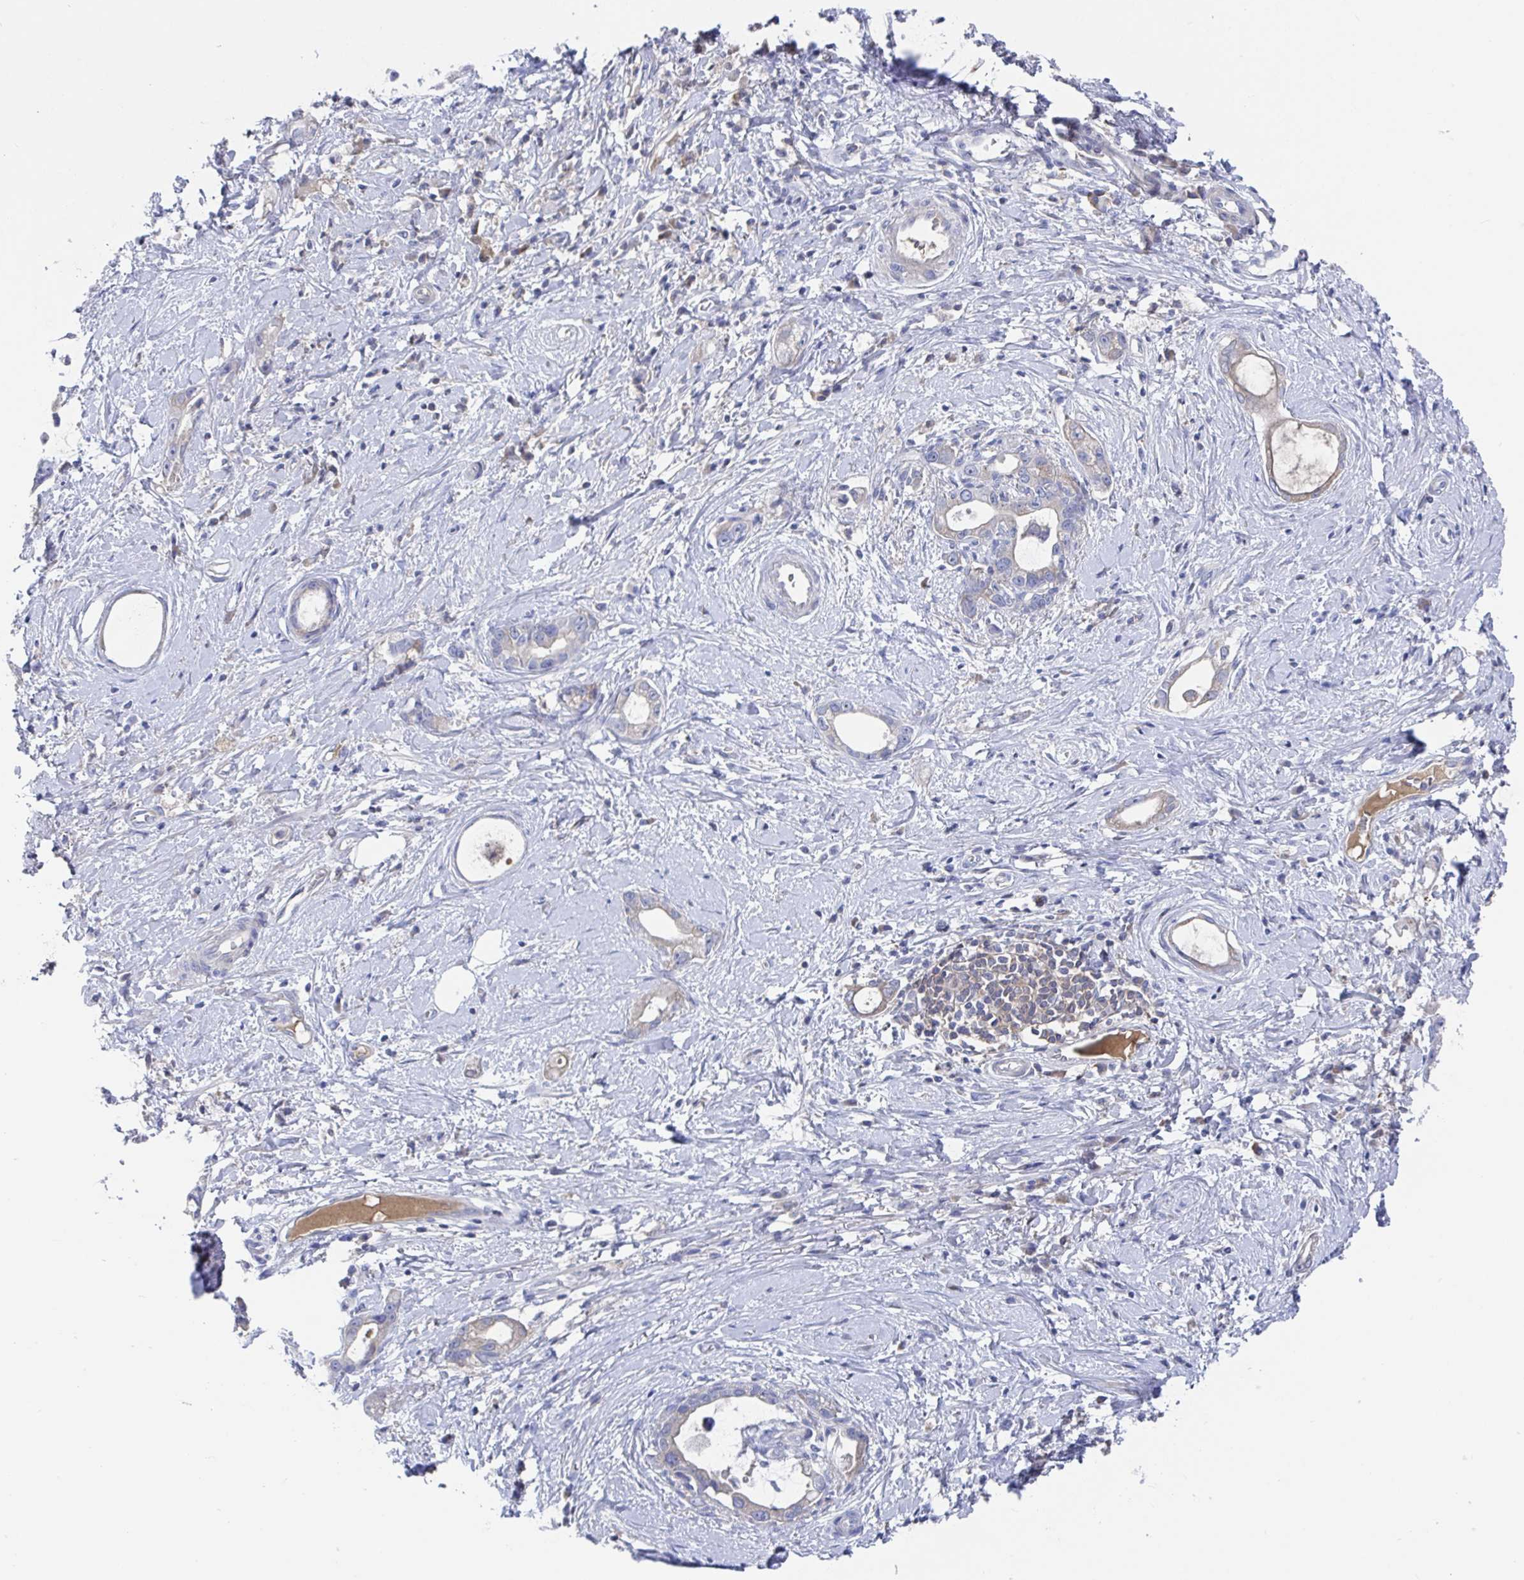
{"staining": {"intensity": "negative", "quantity": "none", "location": "none"}, "tissue": "stomach cancer", "cell_type": "Tumor cells", "image_type": "cancer", "snomed": [{"axis": "morphology", "description": "Adenocarcinoma, NOS"}, {"axis": "topography", "description": "Stomach"}], "caption": "A high-resolution histopathology image shows immunohistochemistry staining of adenocarcinoma (stomach), which exhibits no significant staining in tumor cells. (DAB immunohistochemistry (IHC) visualized using brightfield microscopy, high magnification).", "gene": "GPR148", "patient": {"sex": "male", "age": 55}}